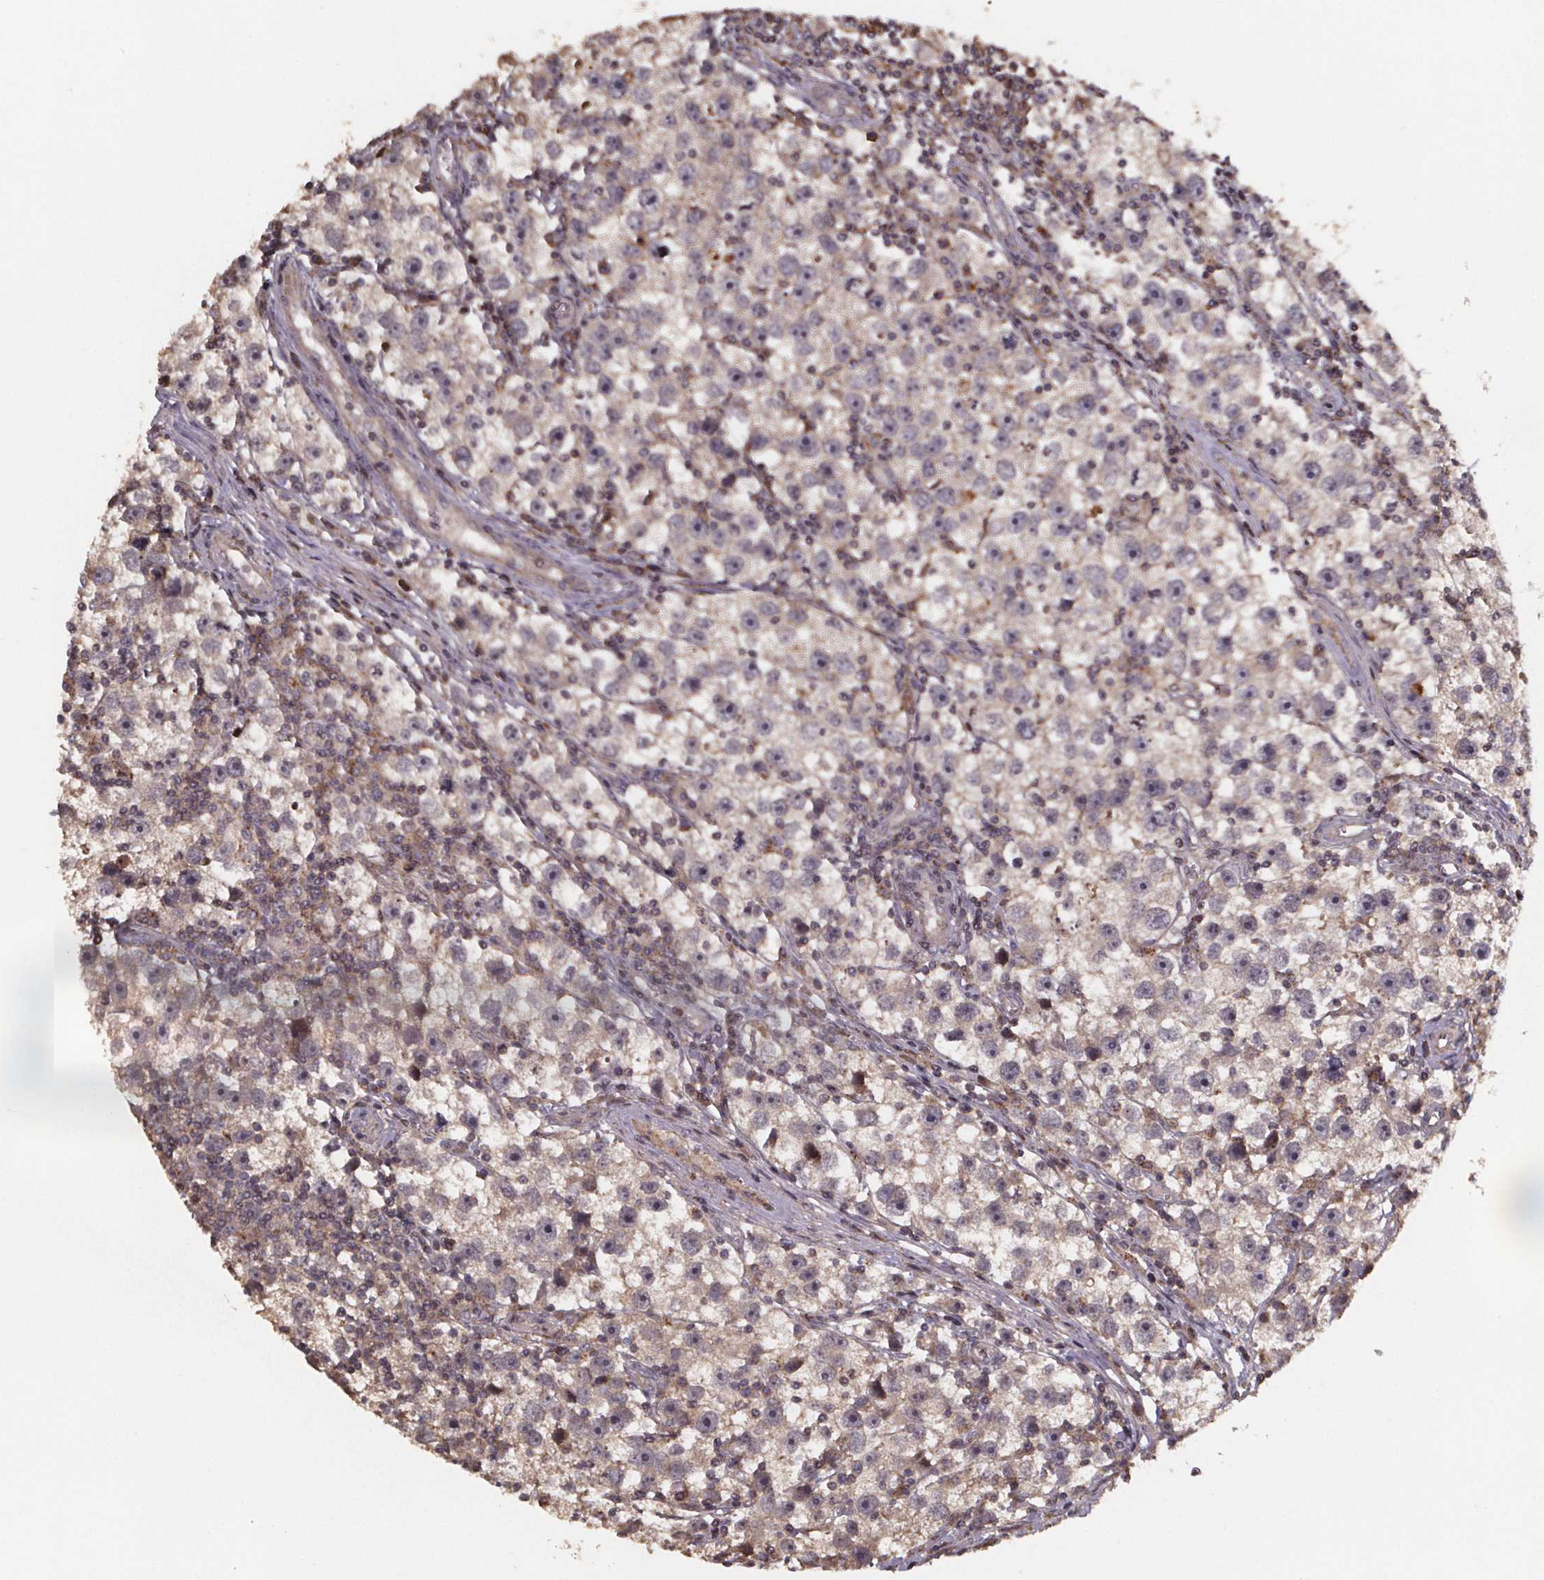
{"staining": {"intensity": "weak", "quantity": "<25%", "location": "cytoplasmic/membranous"}, "tissue": "testis cancer", "cell_type": "Tumor cells", "image_type": "cancer", "snomed": [{"axis": "morphology", "description": "Seminoma, NOS"}, {"axis": "topography", "description": "Testis"}], "caption": "Human testis cancer (seminoma) stained for a protein using immunohistochemistry (IHC) reveals no positivity in tumor cells.", "gene": "ZNF879", "patient": {"sex": "male", "age": 30}}